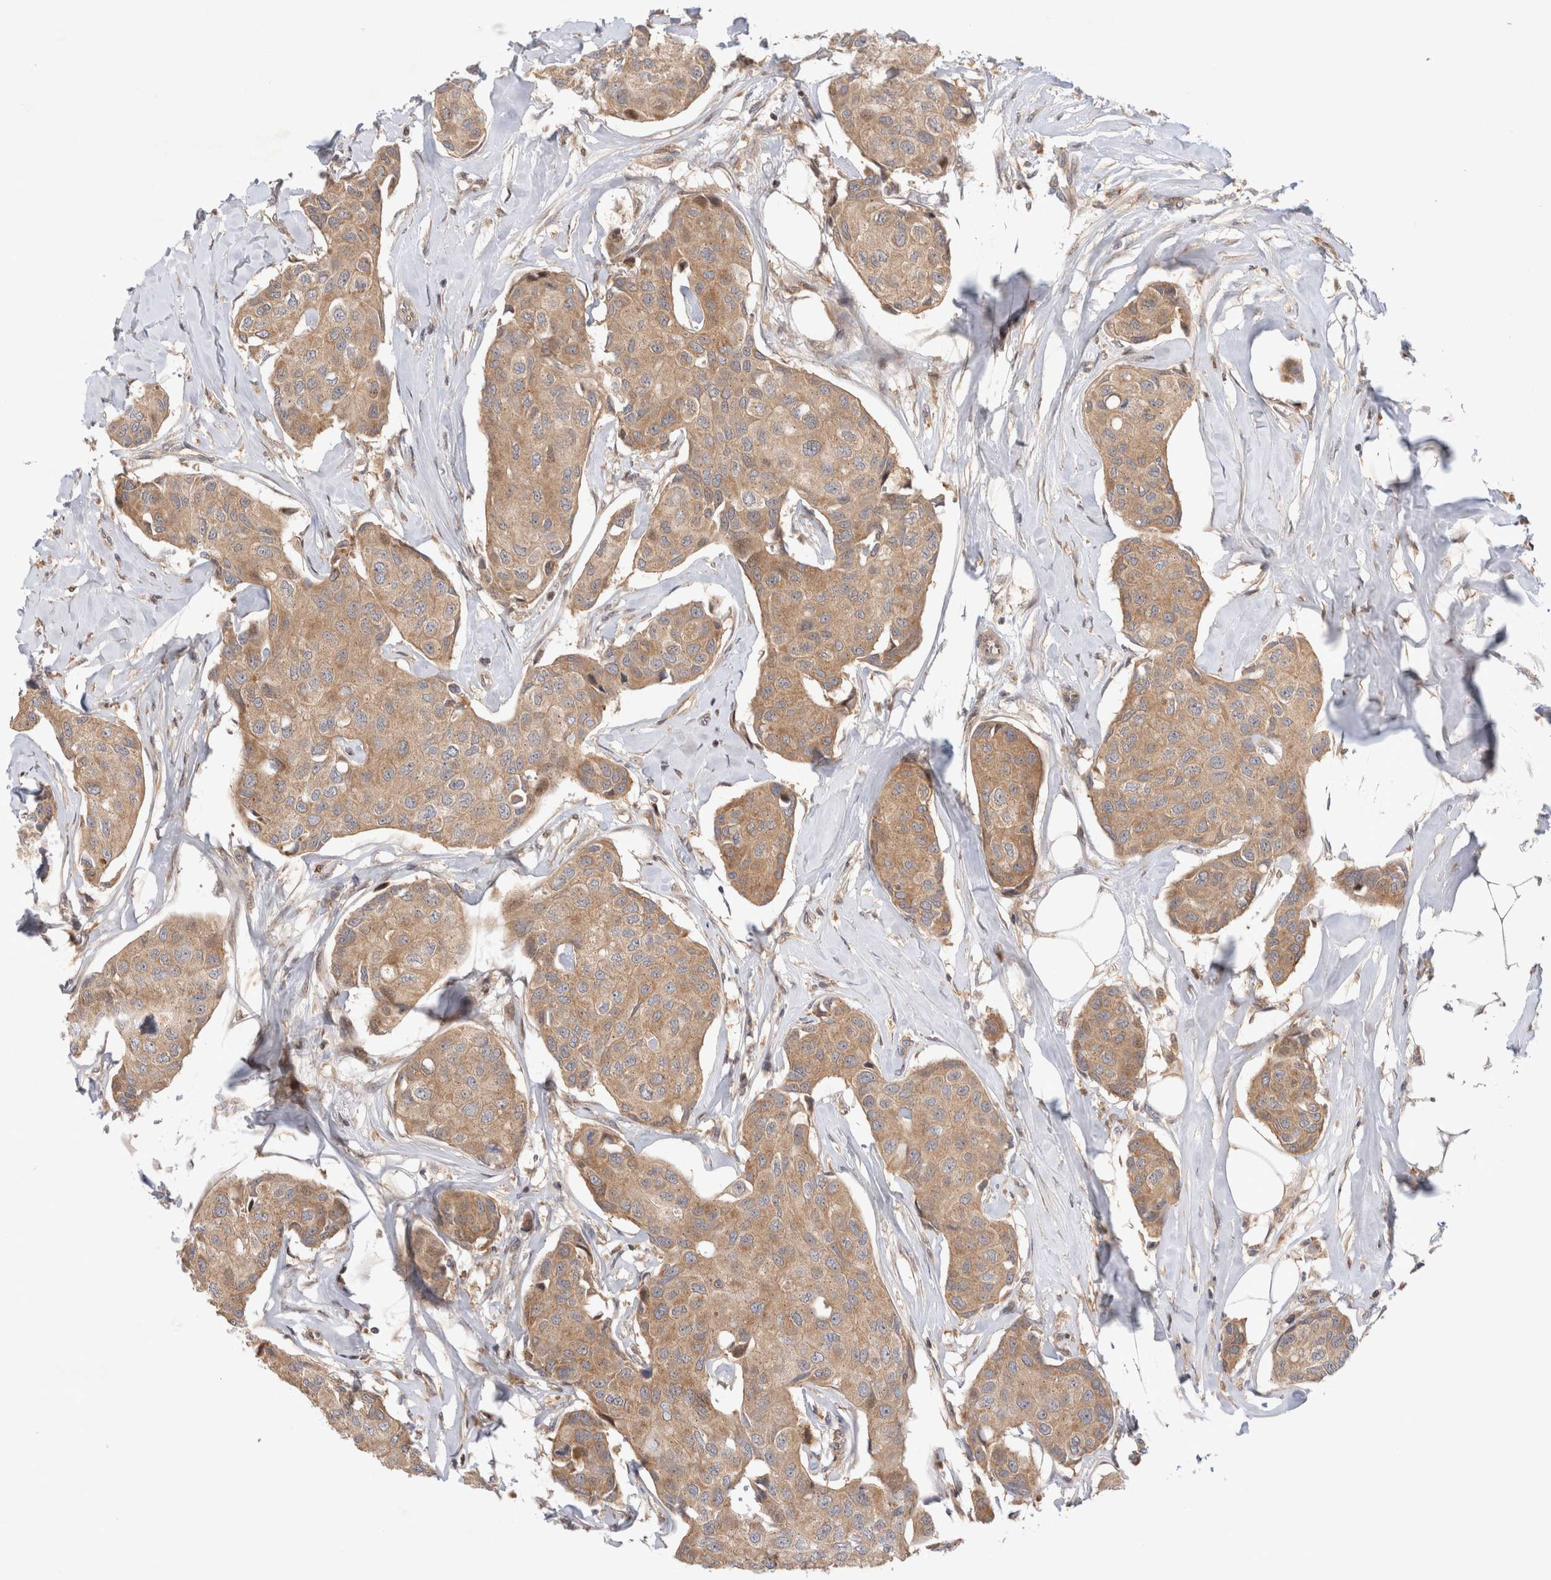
{"staining": {"intensity": "weak", "quantity": ">75%", "location": "cytoplasmic/membranous"}, "tissue": "breast cancer", "cell_type": "Tumor cells", "image_type": "cancer", "snomed": [{"axis": "morphology", "description": "Duct carcinoma"}, {"axis": "topography", "description": "Breast"}], "caption": "DAB immunohistochemical staining of human breast cancer (intraductal carcinoma) demonstrates weak cytoplasmic/membranous protein positivity in about >75% of tumor cells.", "gene": "HTT", "patient": {"sex": "female", "age": 80}}